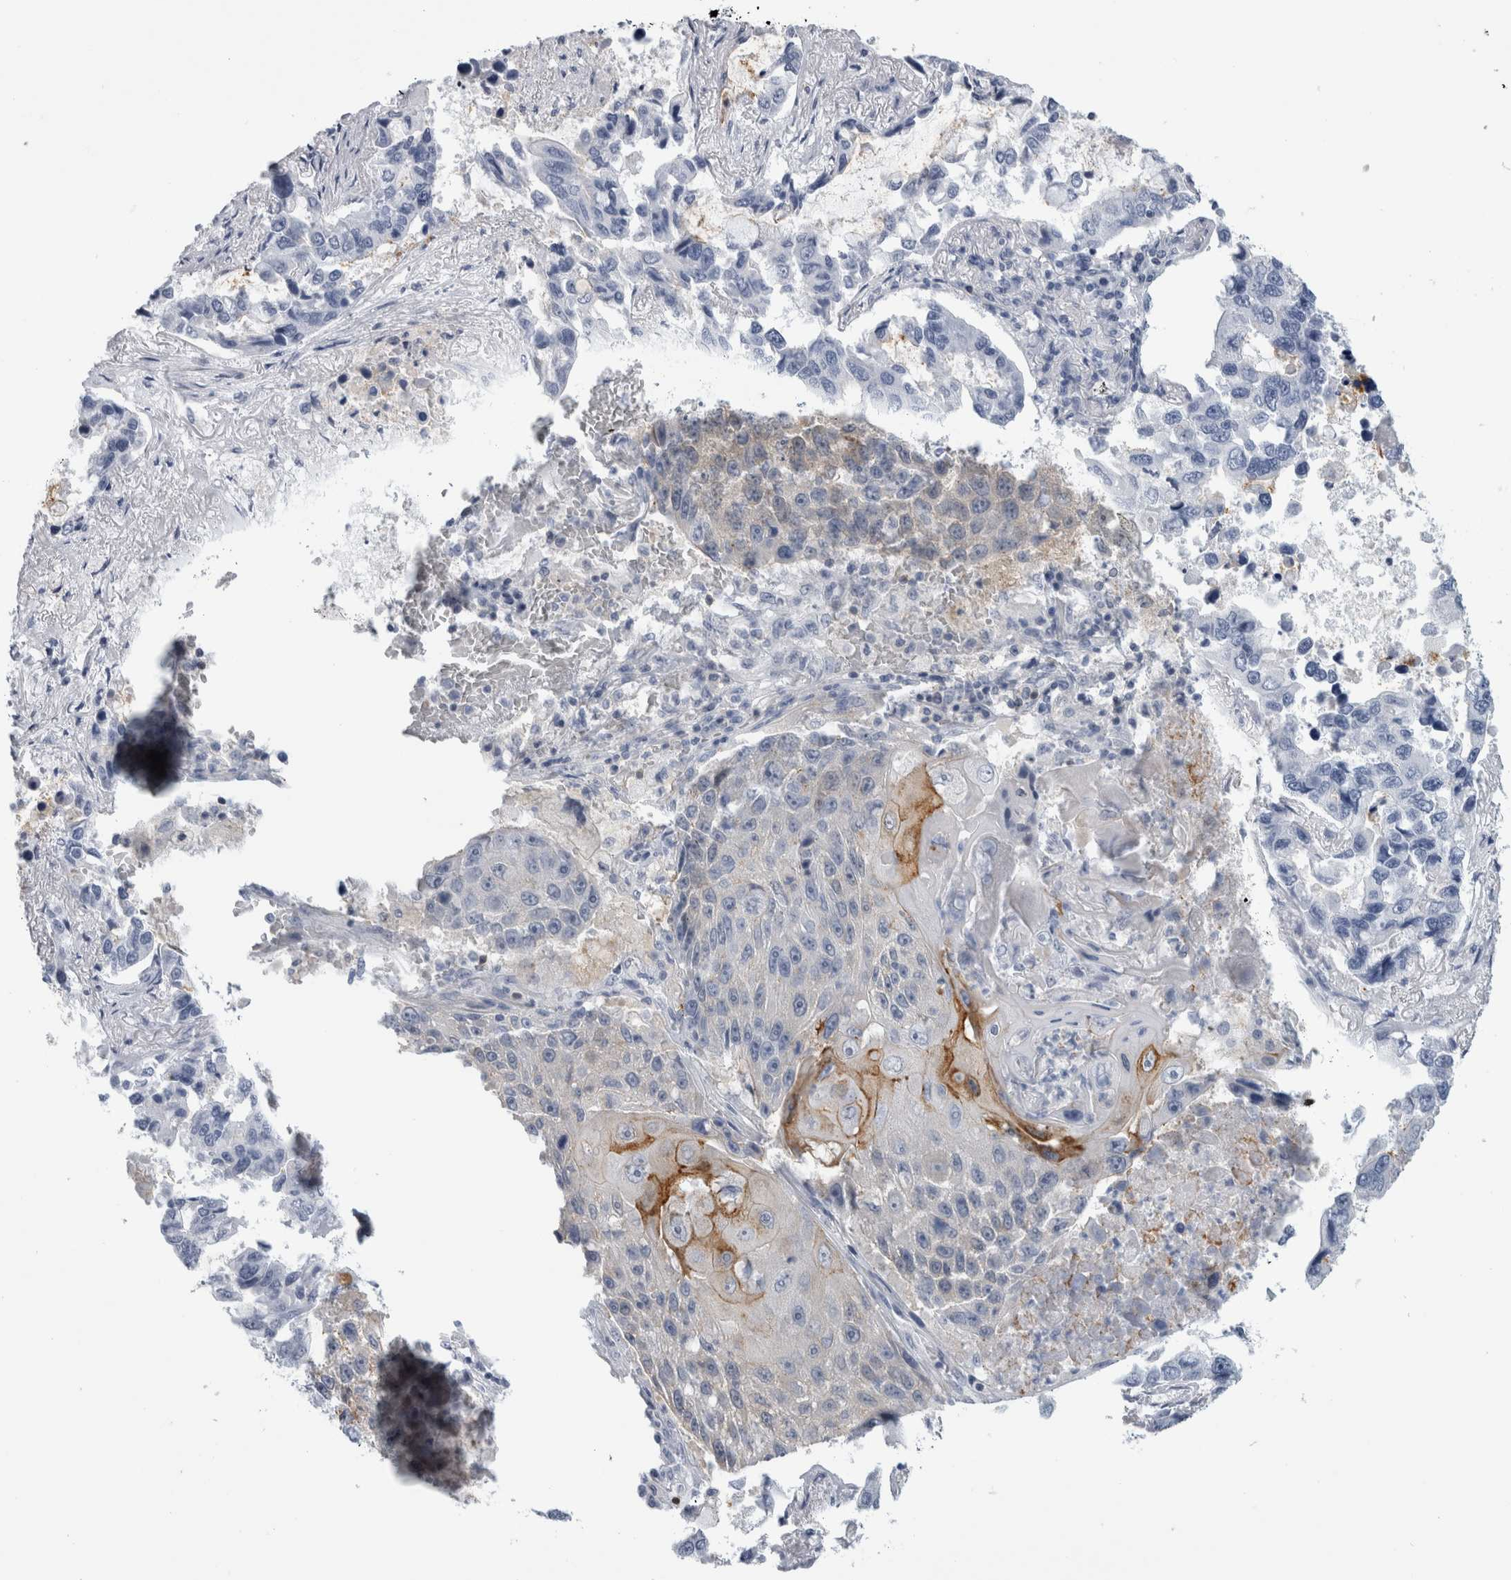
{"staining": {"intensity": "weak", "quantity": "<25%", "location": "cytoplasmic/membranous"}, "tissue": "lung cancer", "cell_type": "Tumor cells", "image_type": "cancer", "snomed": [{"axis": "morphology", "description": "Adenocarcinoma, NOS"}, {"axis": "topography", "description": "Lung"}], "caption": "Histopathology image shows no protein expression in tumor cells of adenocarcinoma (lung) tissue.", "gene": "ANKFY1", "patient": {"sex": "male", "age": 64}}